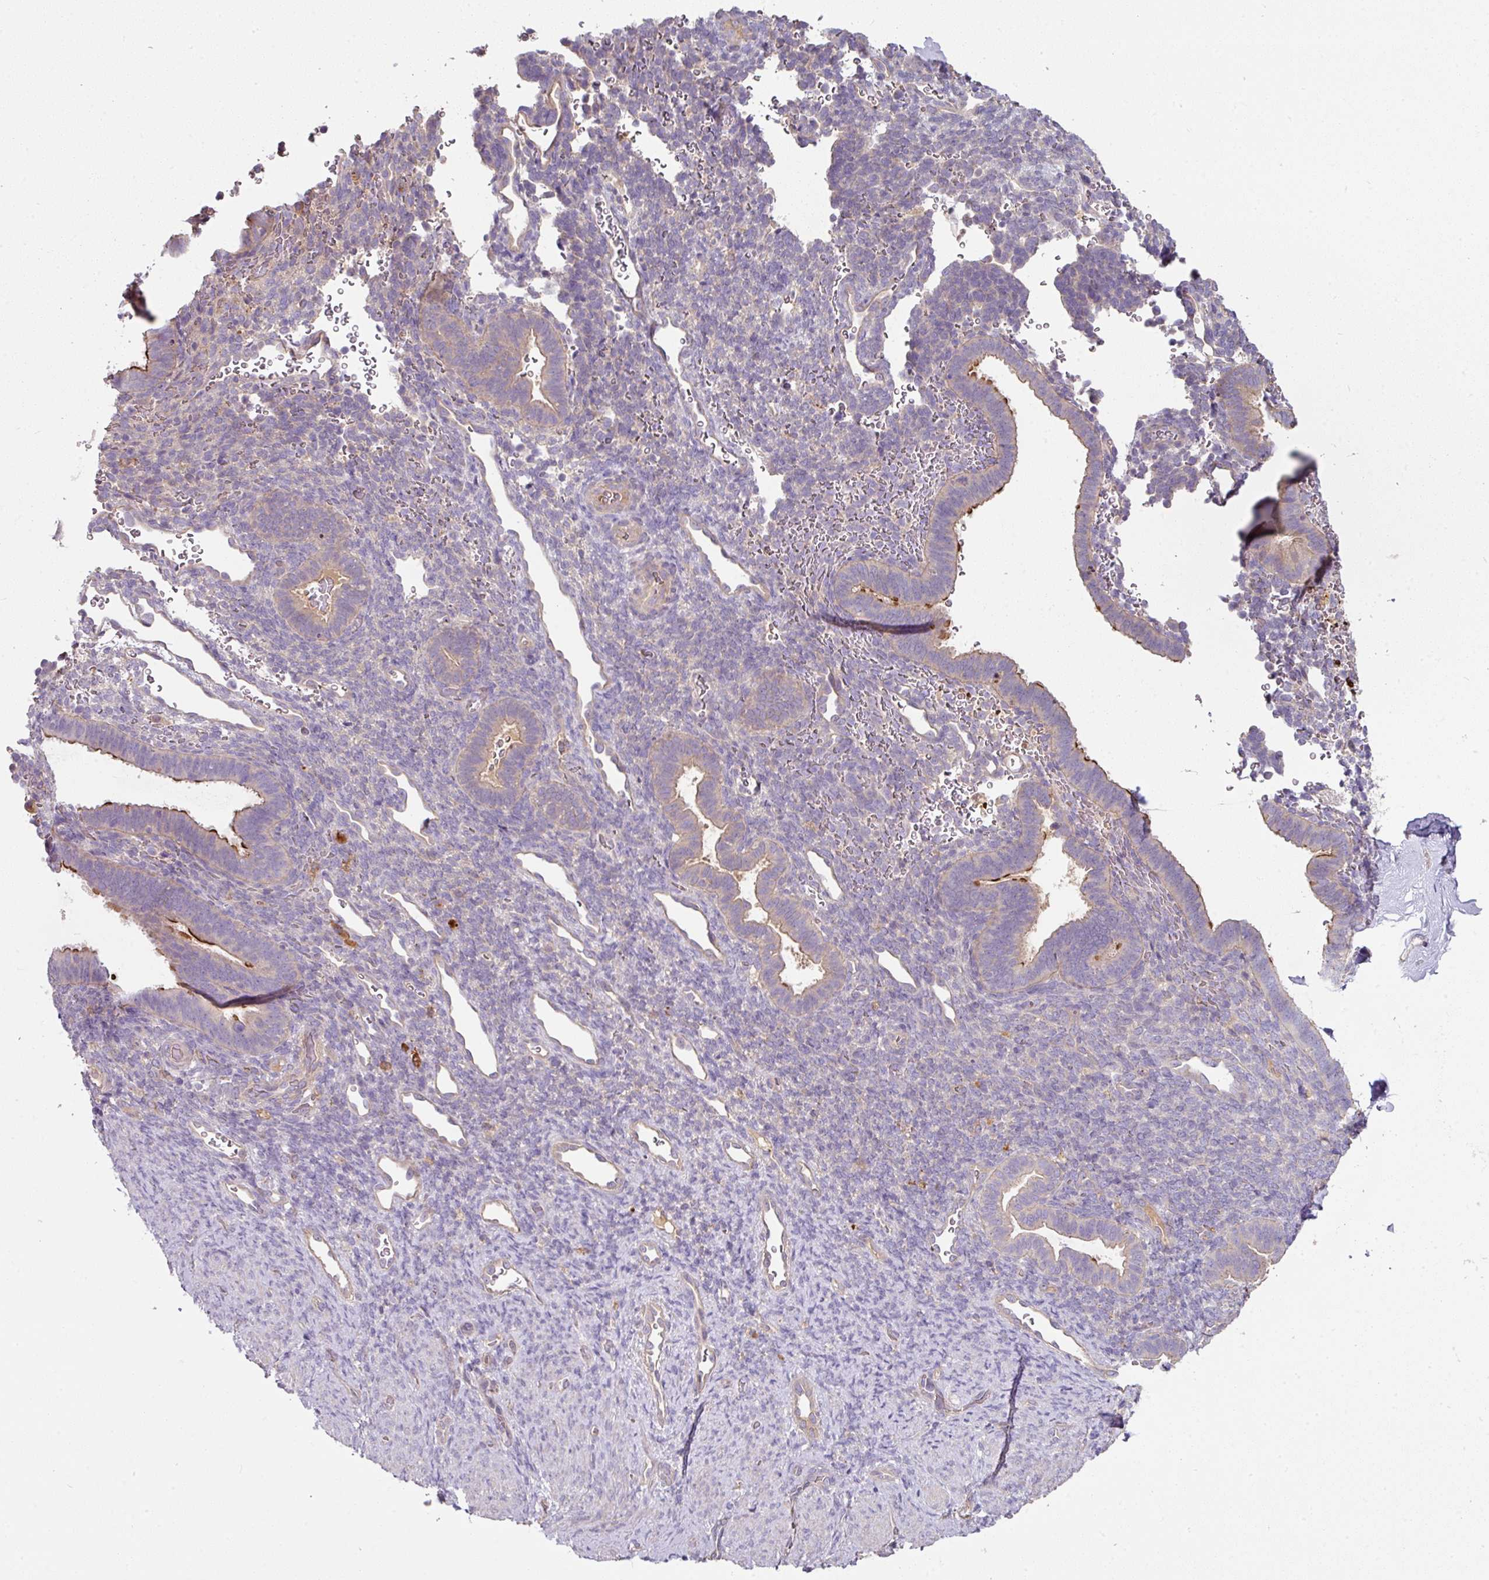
{"staining": {"intensity": "negative", "quantity": "none", "location": "none"}, "tissue": "endometrium", "cell_type": "Cells in endometrial stroma", "image_type": "normal", "snomed": [{"axis": "morphology", "description": "Normal tissue, NOS"}, {"axis": "topography", "description": "Endometrium"}], "caption": "The photomicrograph displays no staining of cells in endometrial stroma in normal endometrium. (Immunohistochemistry, brightfield microscopy, high magnification).", "gene": "C4orf48", "patient": {"sex": "female", "age": 34}}